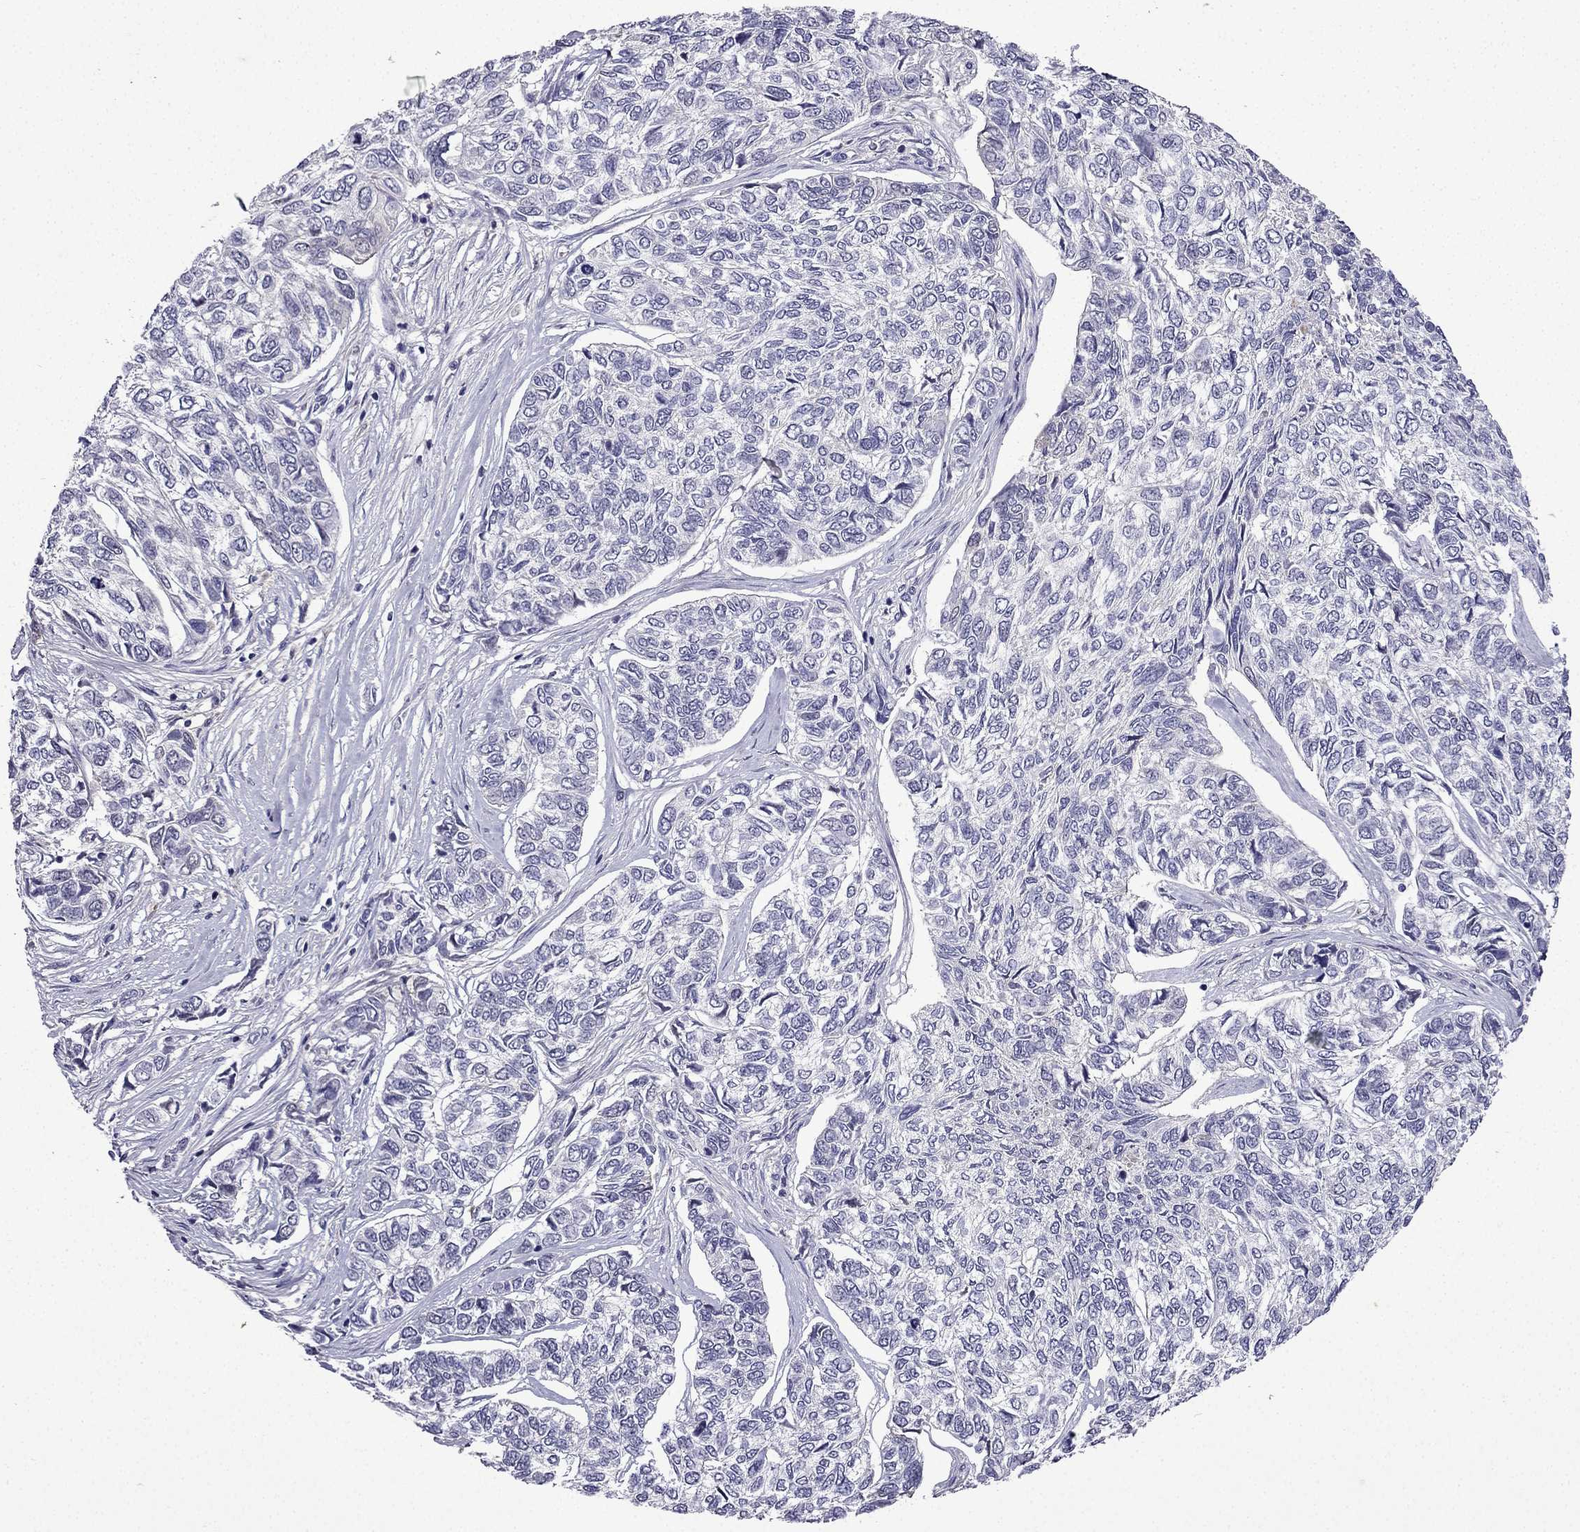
{"staining": {"intensity": "negative", "quantity": "none", "location": "none"}, "tissue": "skin cancer", "cell_type": "Tumor cells", "image_type": "cancer", "snomed": [{"axis": "morphology", "description": "Basal cell carcinoma"}, {"axis": "topography", "description": "Skin"}], "caption": "Skin basal cell carcinoma stained for a protein using IHC exhibits no positivity tumor cells.", "gene": "UHRF1", "patient": {"sex": "female", "age": 65}}